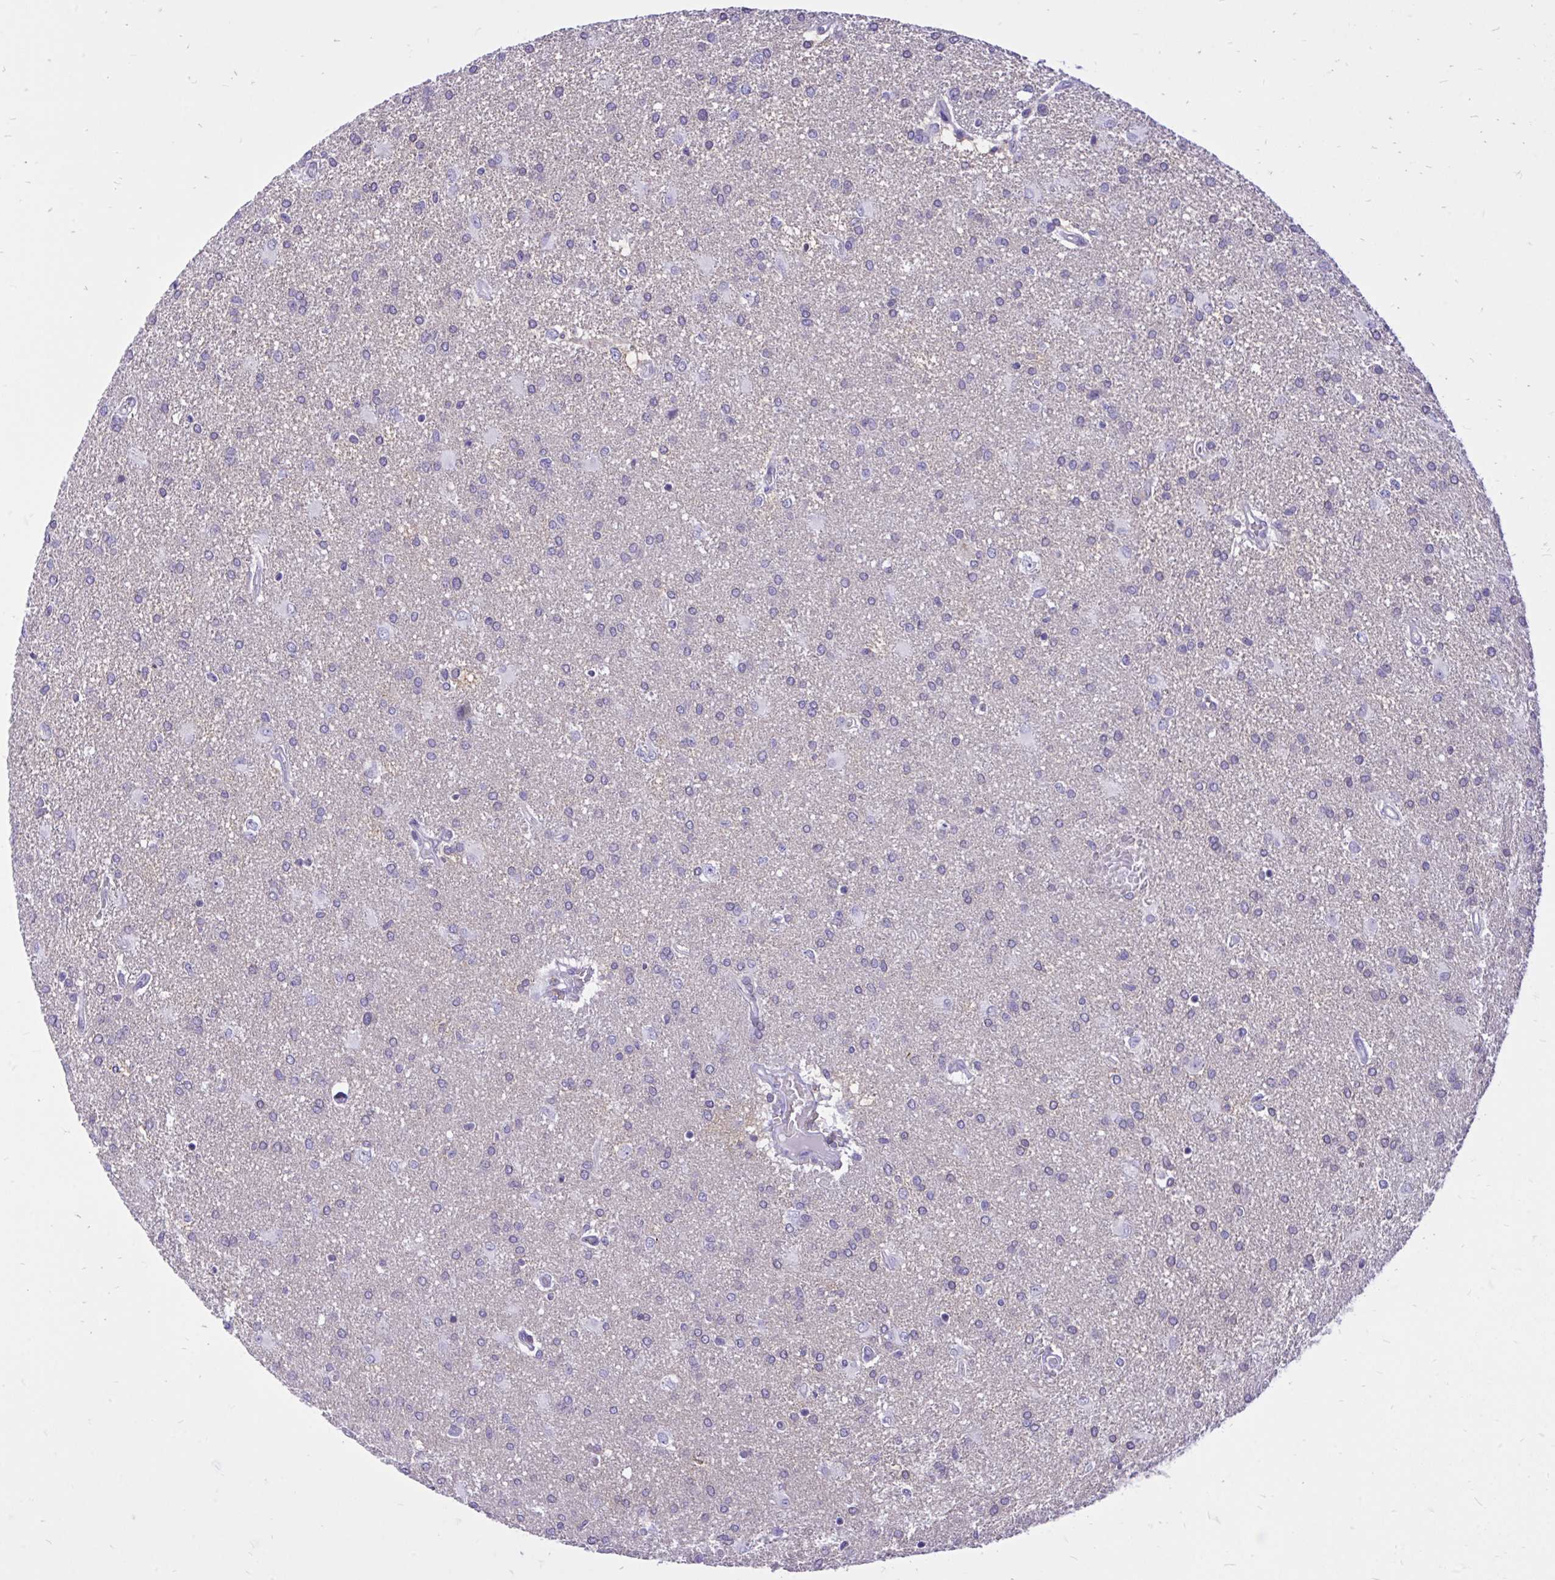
{"staining": {"intensity": "negative", "quantity": "none", "location": "none"}, "tissue": "glioma", "cell_type": "Tumor cells", "image_type": "cancer", "snomed": [{"axis": "morphology", "description": "Glioma, malignant, High grade"}, {"axis": "topography", "description": "Brain"}], "caption": "High-grade glioma (malignant) was stained to show a protein in brown. There is no significant expression in tumor cells. (Brightfield microscopy of DAB (3,3'-diaminobenzidine) IHC at high magnification).", "gene": "CXCL8", "patient": {"sex": "male", "age": 68}}